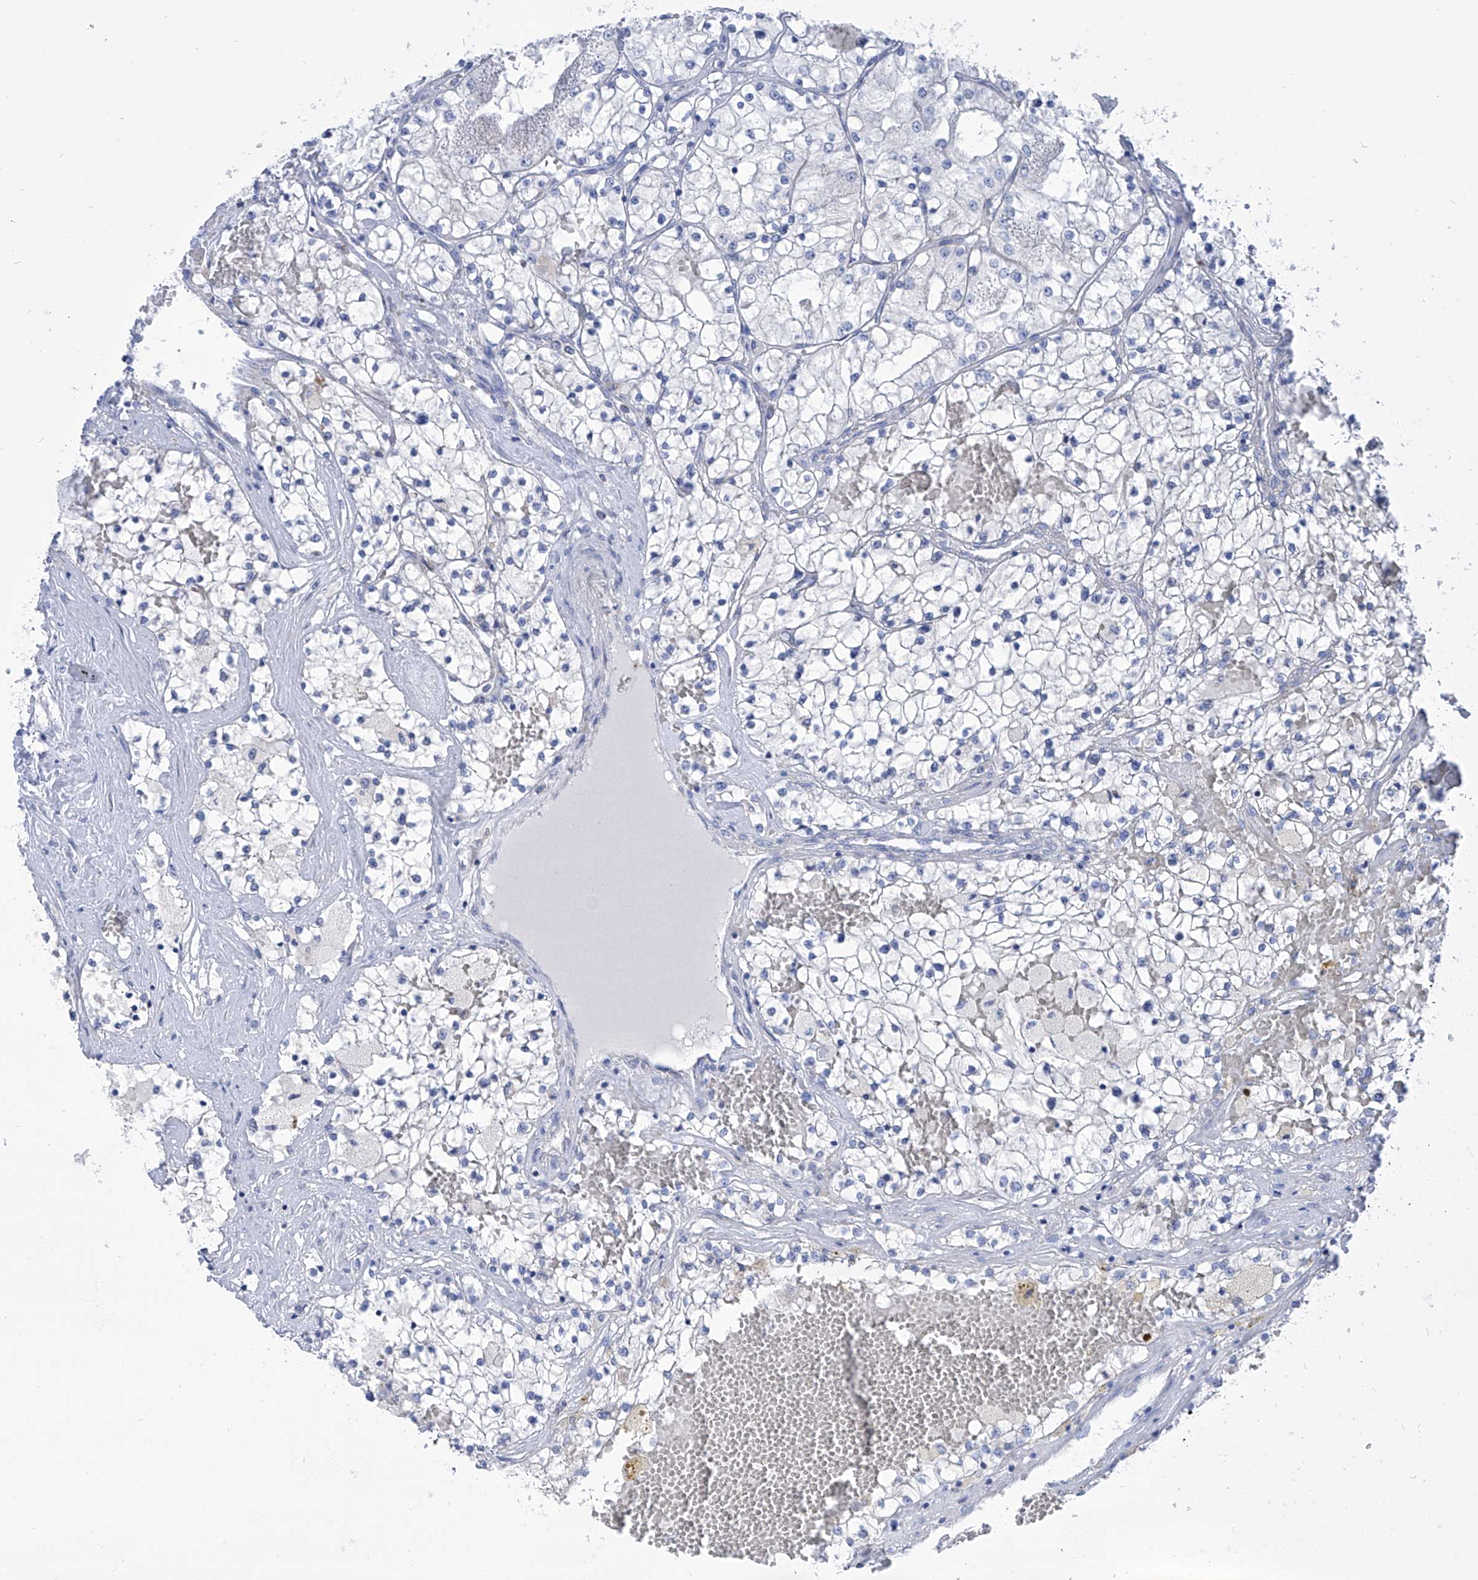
{"staining": {"intensity": "negative", "quantity": "none", "location": "none"}, "tissue": "renal cancer", "cell_type": "Tumor cells", "image_type": "cancer", "snomed": [{"axis": "morphology", "description": "Normal tissue, NOS"}, {"axis": "morphology", "description": "Adenocarcinoma, NOS"}, {"axis": "topography", "description": "Kidney"}], "caption": "An image of adenocarcinoma (renal) stained for a protein reveals no brown staining in tumor cells.", "gene": "COQ3", "patient": {"sex": "male", "age": 68}}